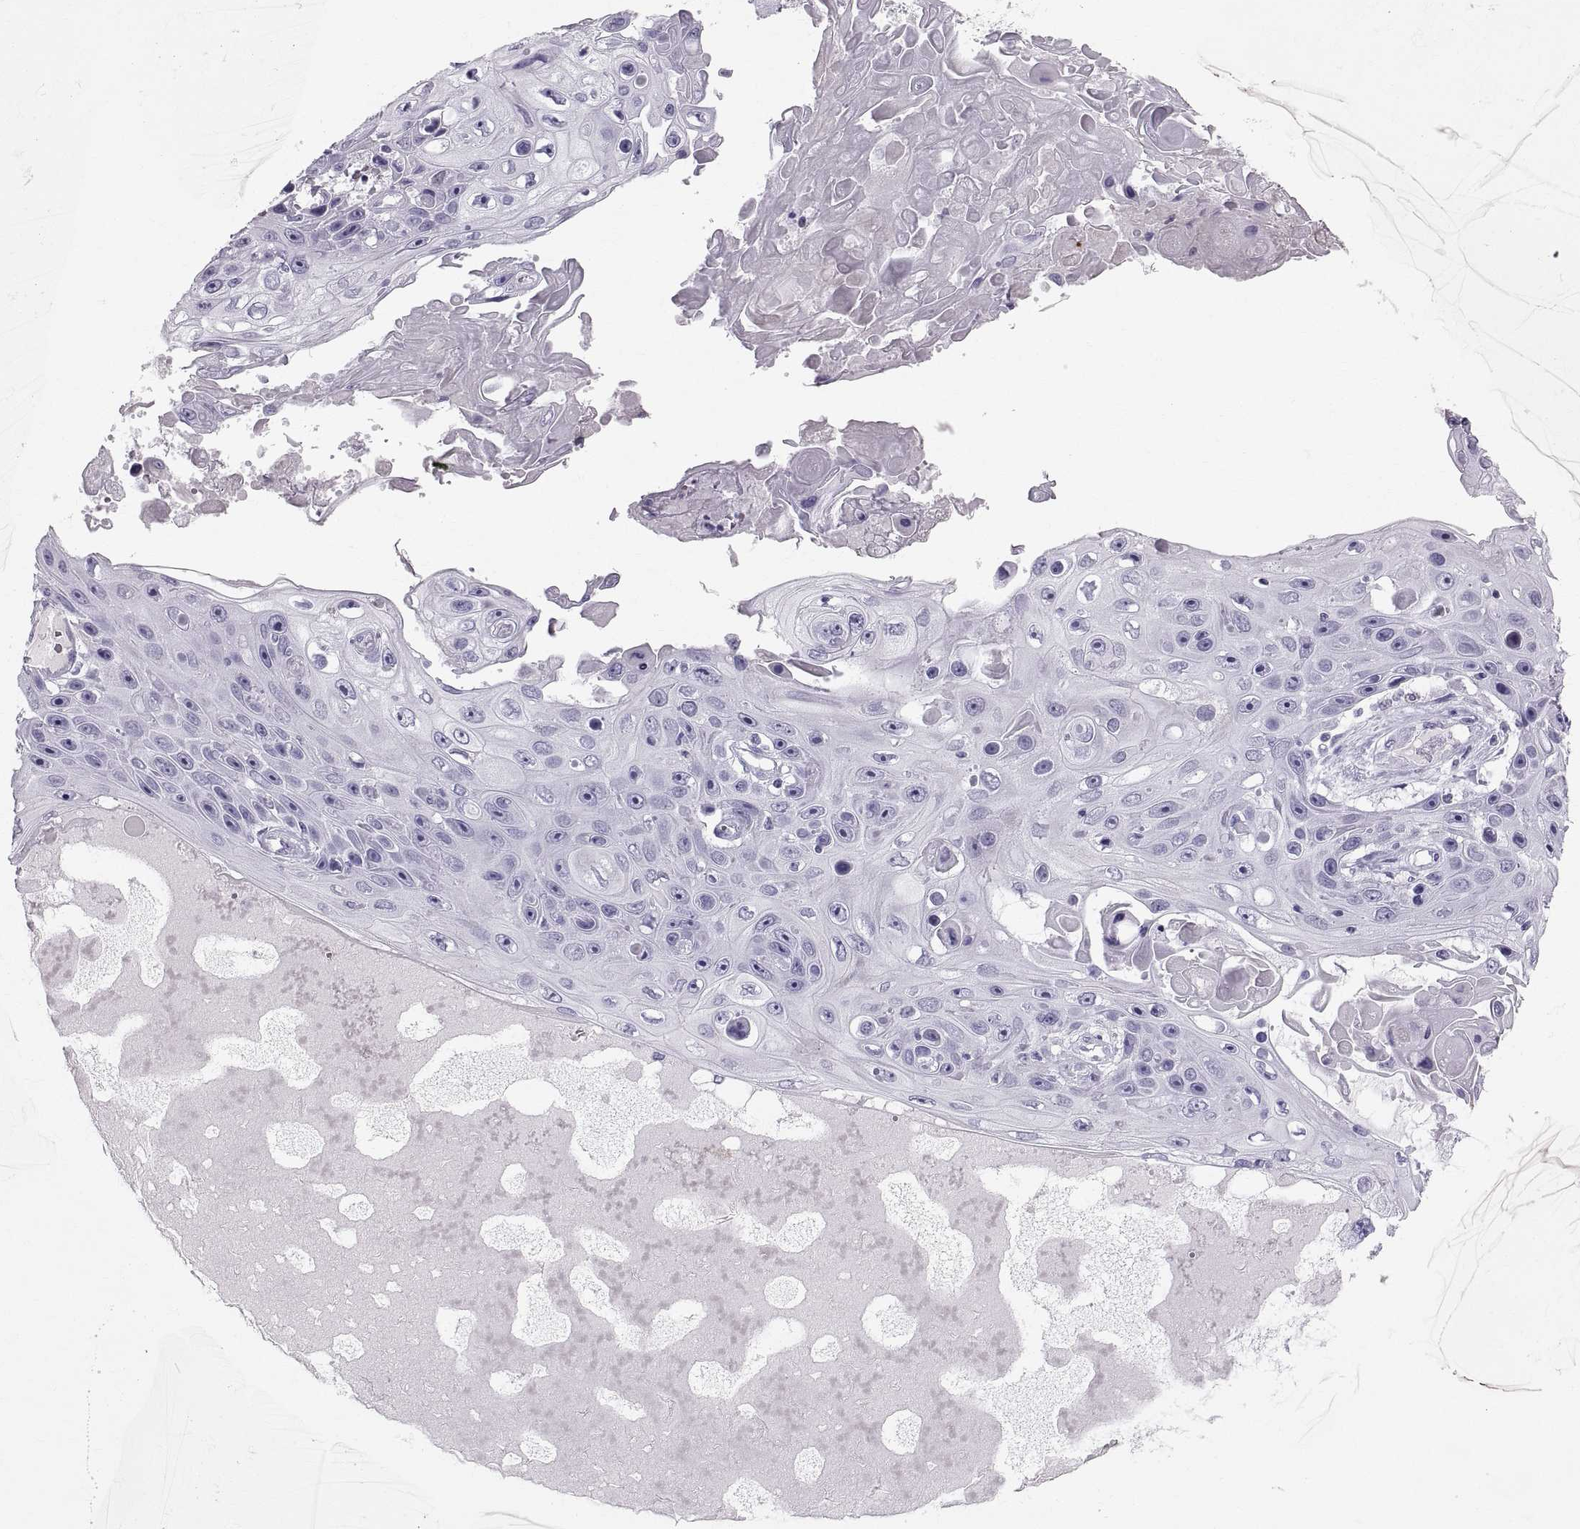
{"staining": {"intensity": "negative", "quantity": "none", "location": "none"}, "tissue": "skin cancer", "cell_type": "Tumor cells", "image_type": "cancer", "snomed": [{"axis": "morphology", "description": "Squamous cell carcinoma, NOS"}, {"axis": "topography", "description": "Skin"}], "caption": "An immunohistochemistry (IHC) photomicrograph of skin squamous cell carcinoma is shown. There is no staining in tumor cells of skin squamous cell carcinoma.", "gene": "SLC22A6", "patient": {"sex": "male", "age": 82}}